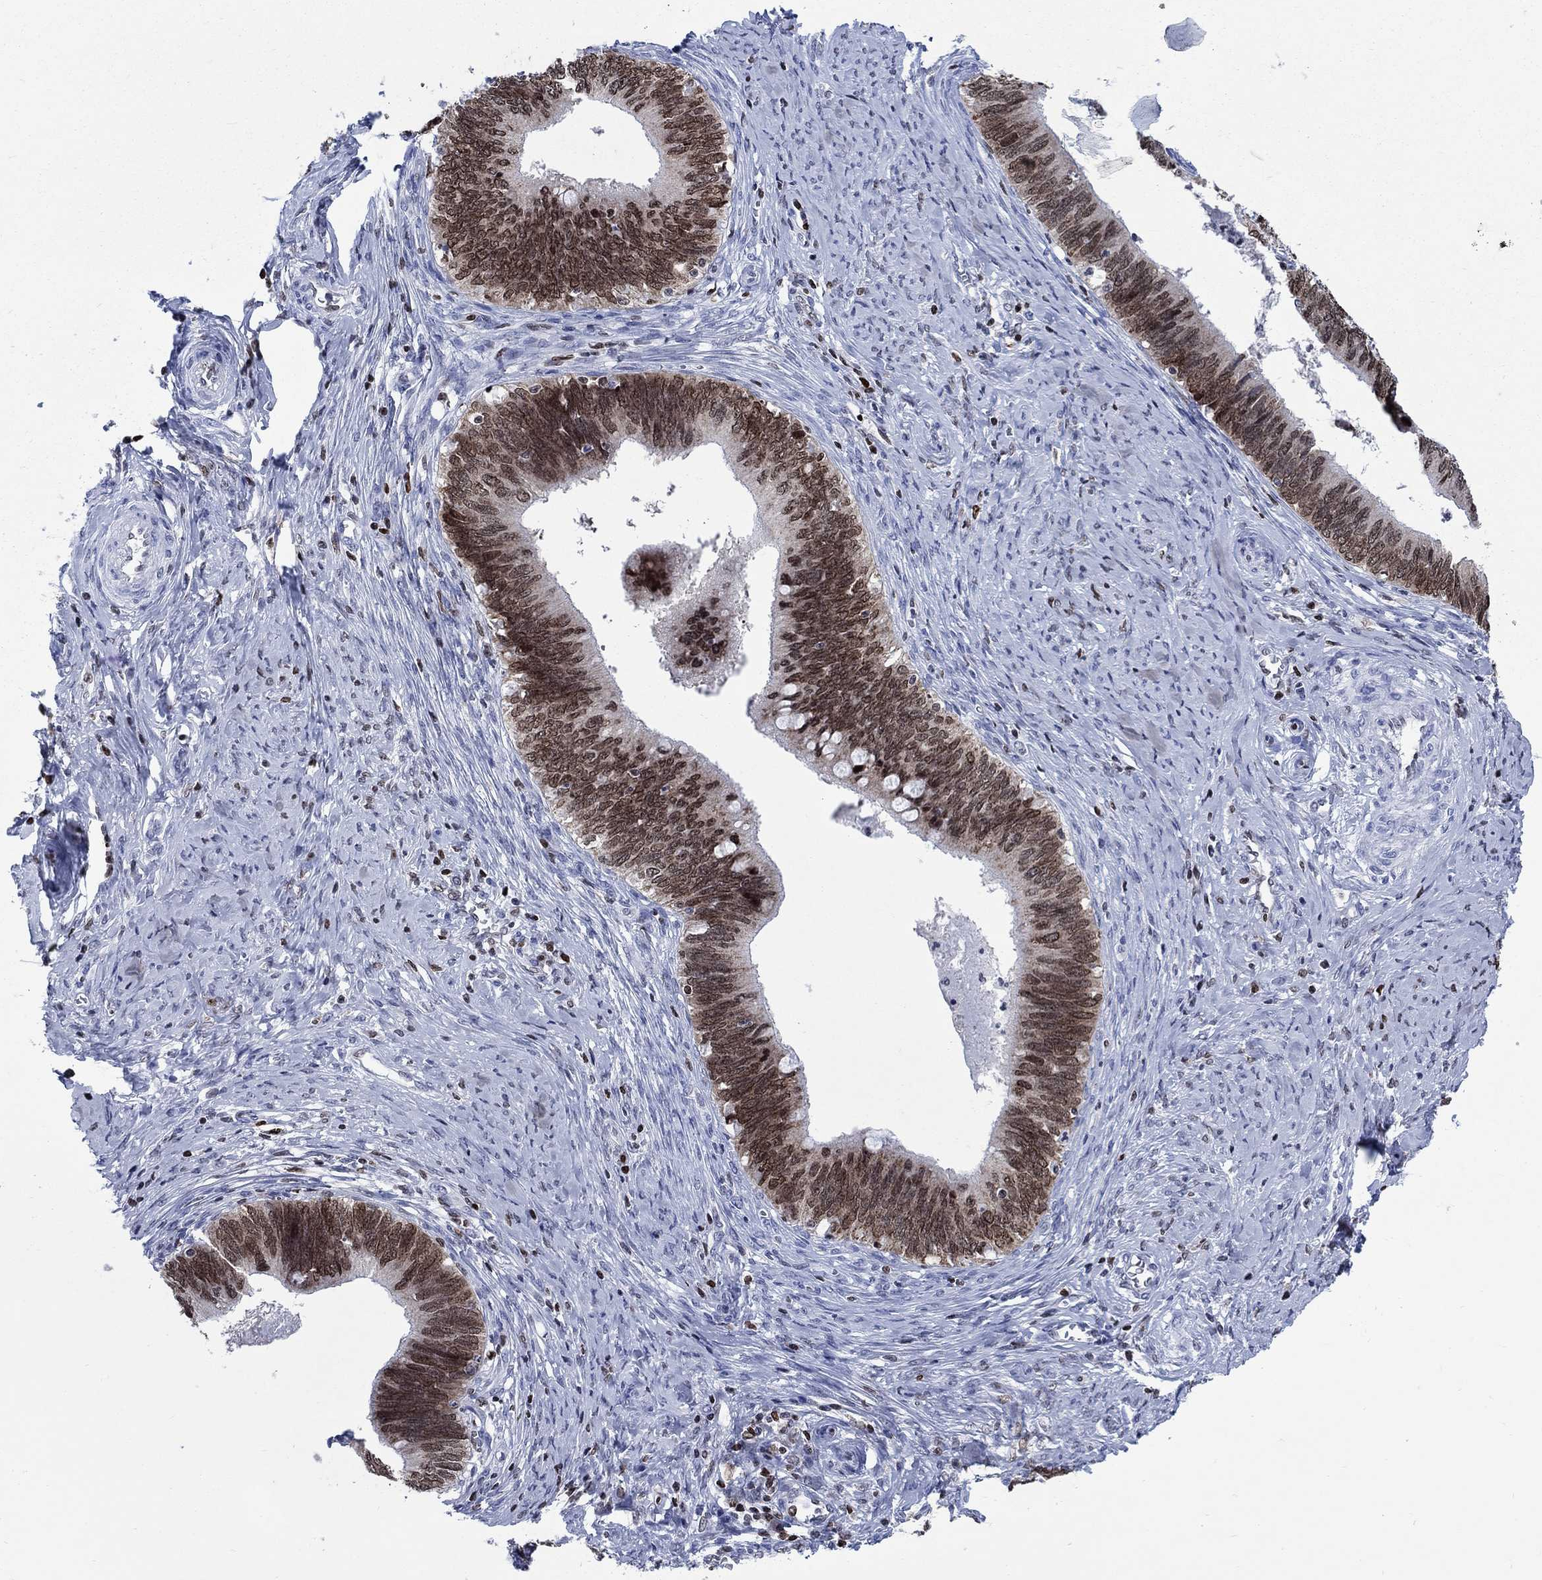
{"staining": {"intensity": "weak", "quantity": ">75%", "location": "nuclear"}, "tissue": "cervical cancer", "cell_type": "Tumor cells", "image_type": "cancer", "snomed": [{"axis": "morphology", "description": "Adenocarcinoma, NOS"}, {"axis": "topography", "description": "Cervix"}], "caption": "Immunohistochemical staining of human cervical cancer demonstrates weak nuclear protein staining in approximately >75% of tumor cells.", "gene": "HMGA1", "patient": {"sex": "female", "age": 42}}